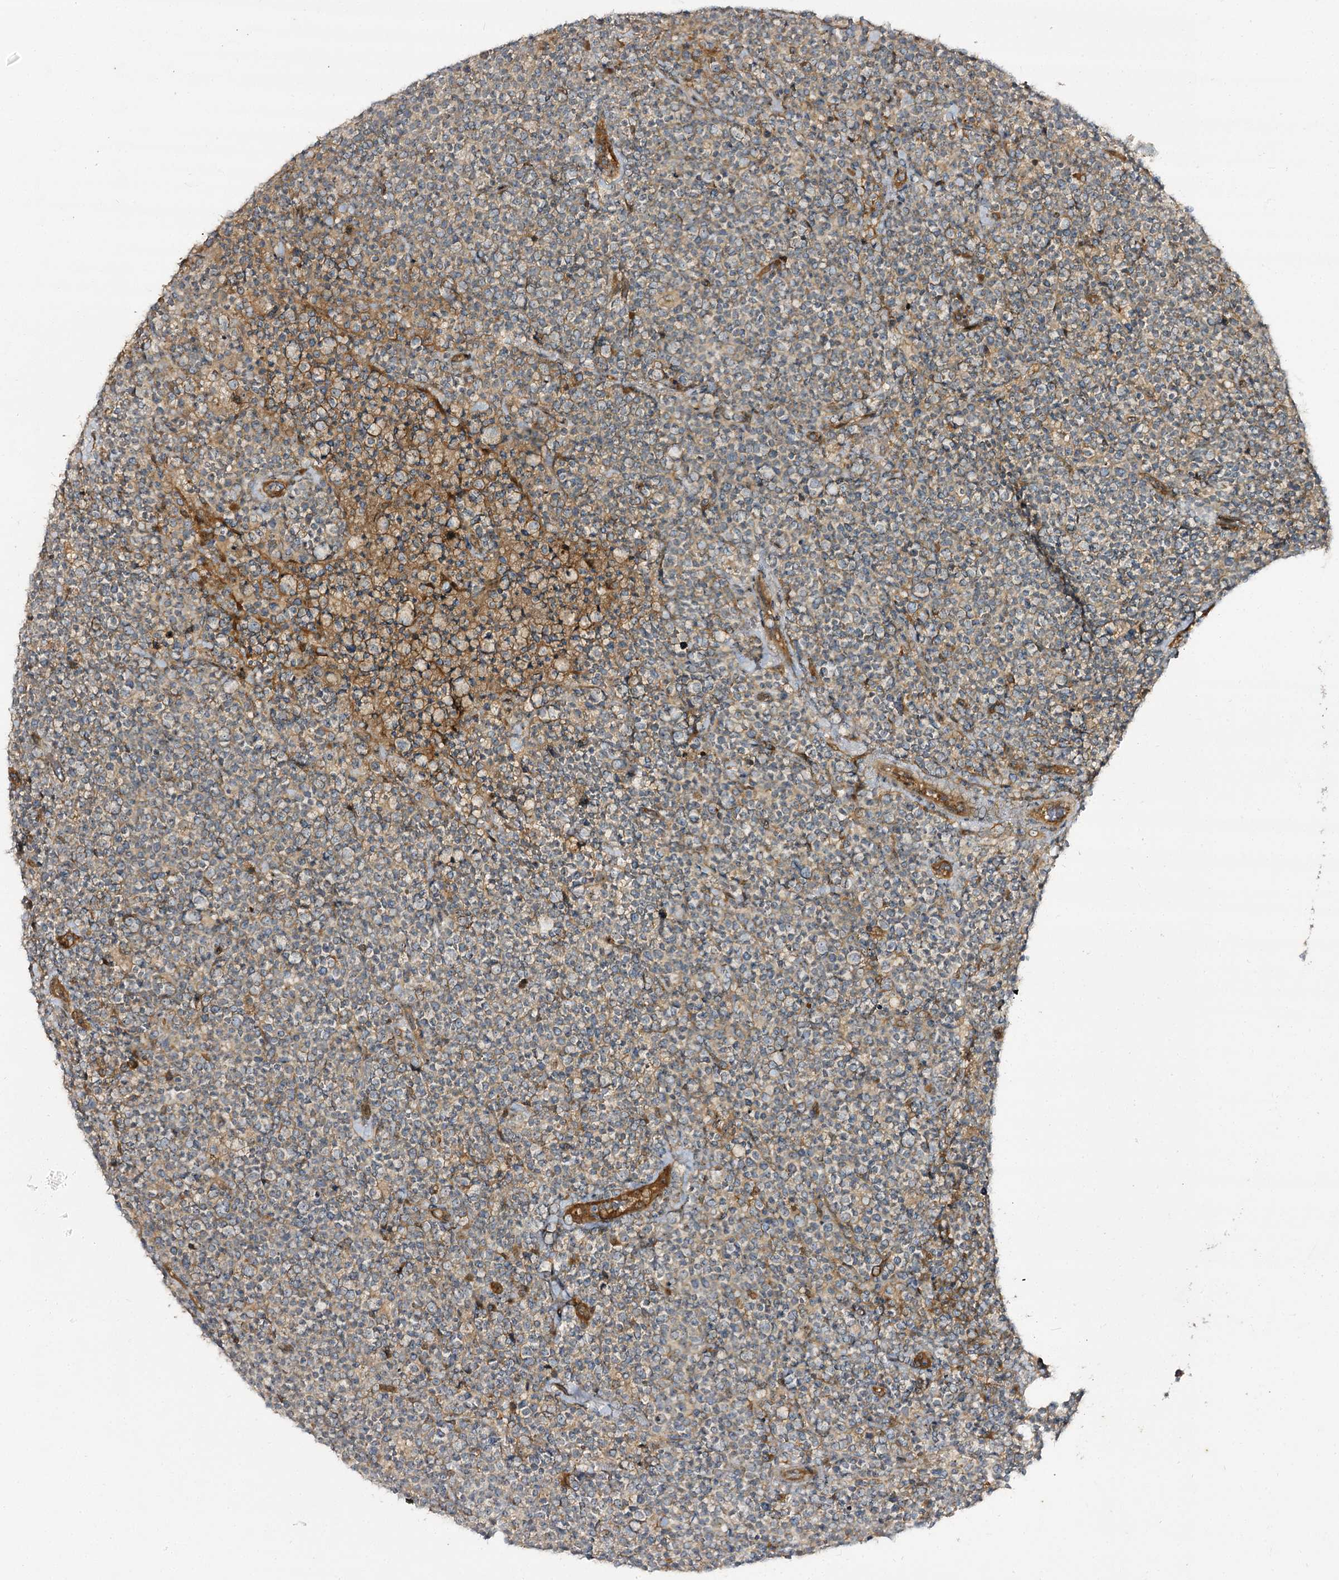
{"staining": {"intensity": "weak", "quantity": ">75%", "location": "cytoplasmic/membranous"}, "tissue": "lymphoma", "cell_type": "Tumor cells", "image_type": "cancer", "snomed": [{"axis": "morphology", "description": "Malignant lymphoma, non-Hodgkin's type, High grade"}, {"axis": "topography", "description": "Lymph node"}], "caption": "Immunohistochemistry (IHC) staining of malignant lymphoma, non-Hodgkin's type (high-grade), which demonstrates low levels of weak cytoplasmic/membranous positivity in about >75% of tumor cells indicating weak cytoplasmic/membranous protein staining. The staining was performed using DAB (brown) for protein detection and nuclei were counterstained in hematoxylin (blue).", "gene": "C11orf80", "patient": {"sex": "male", "age": 61}}